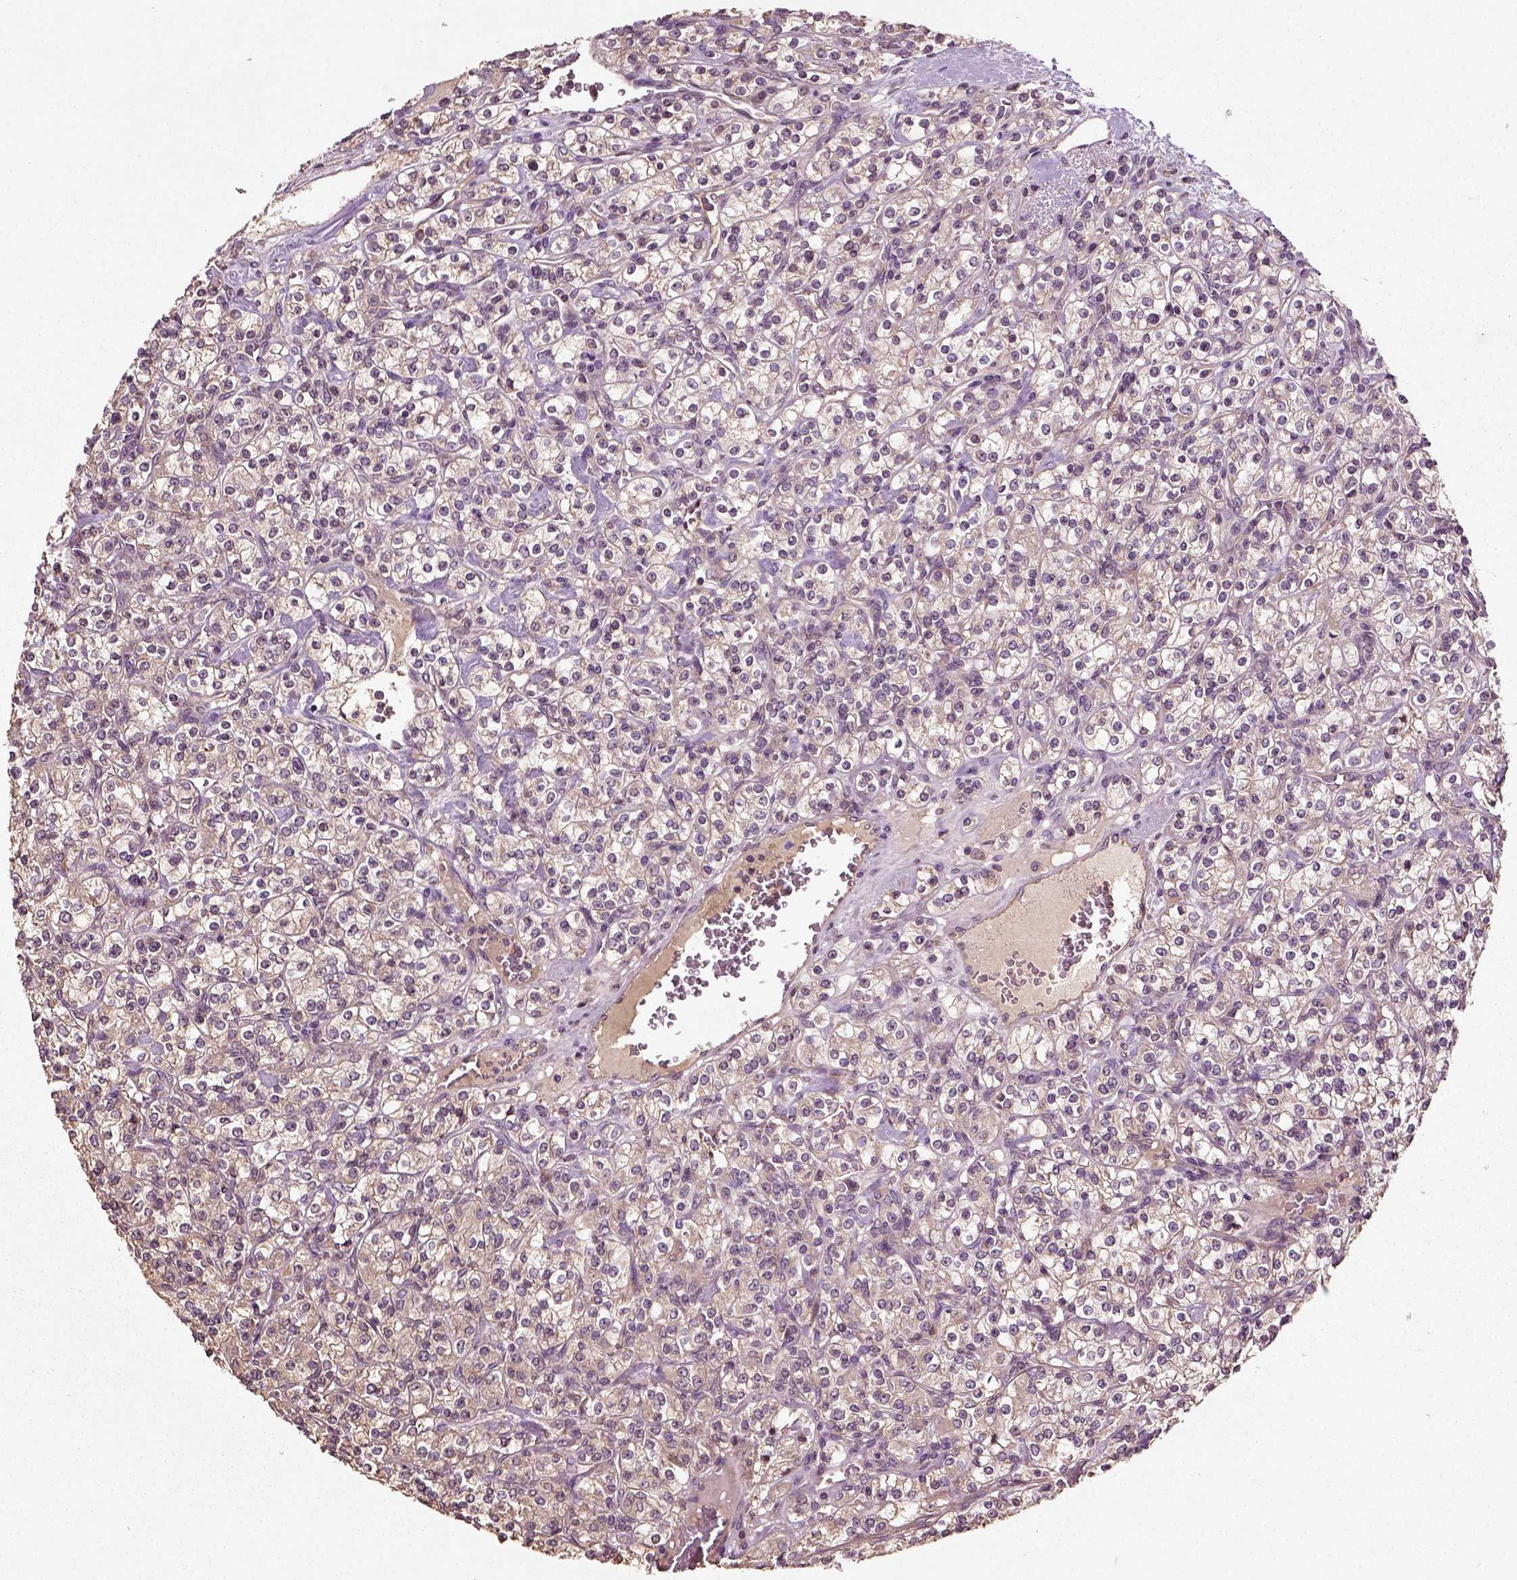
{"staining": {"intensity": "weak", "quantity": "<25%", "location": "cytoplasmic/membranous"}, "tissue": "renal cancer", "cell_type": "Tumor cells", "image_type": "cancer", "snomed": [{"axis": "morphology", "description": "Adenocarcinoma, NOS"}, {"axis": "topography", "description": "Kidney"}], "caption": "DAB immunohistochemical staining of human adenocarcinoma (renal) exhibits no significant expression in tumor cells.", "gene": "ERV3-1", "patient": {"sex": "male", "age": 77}}